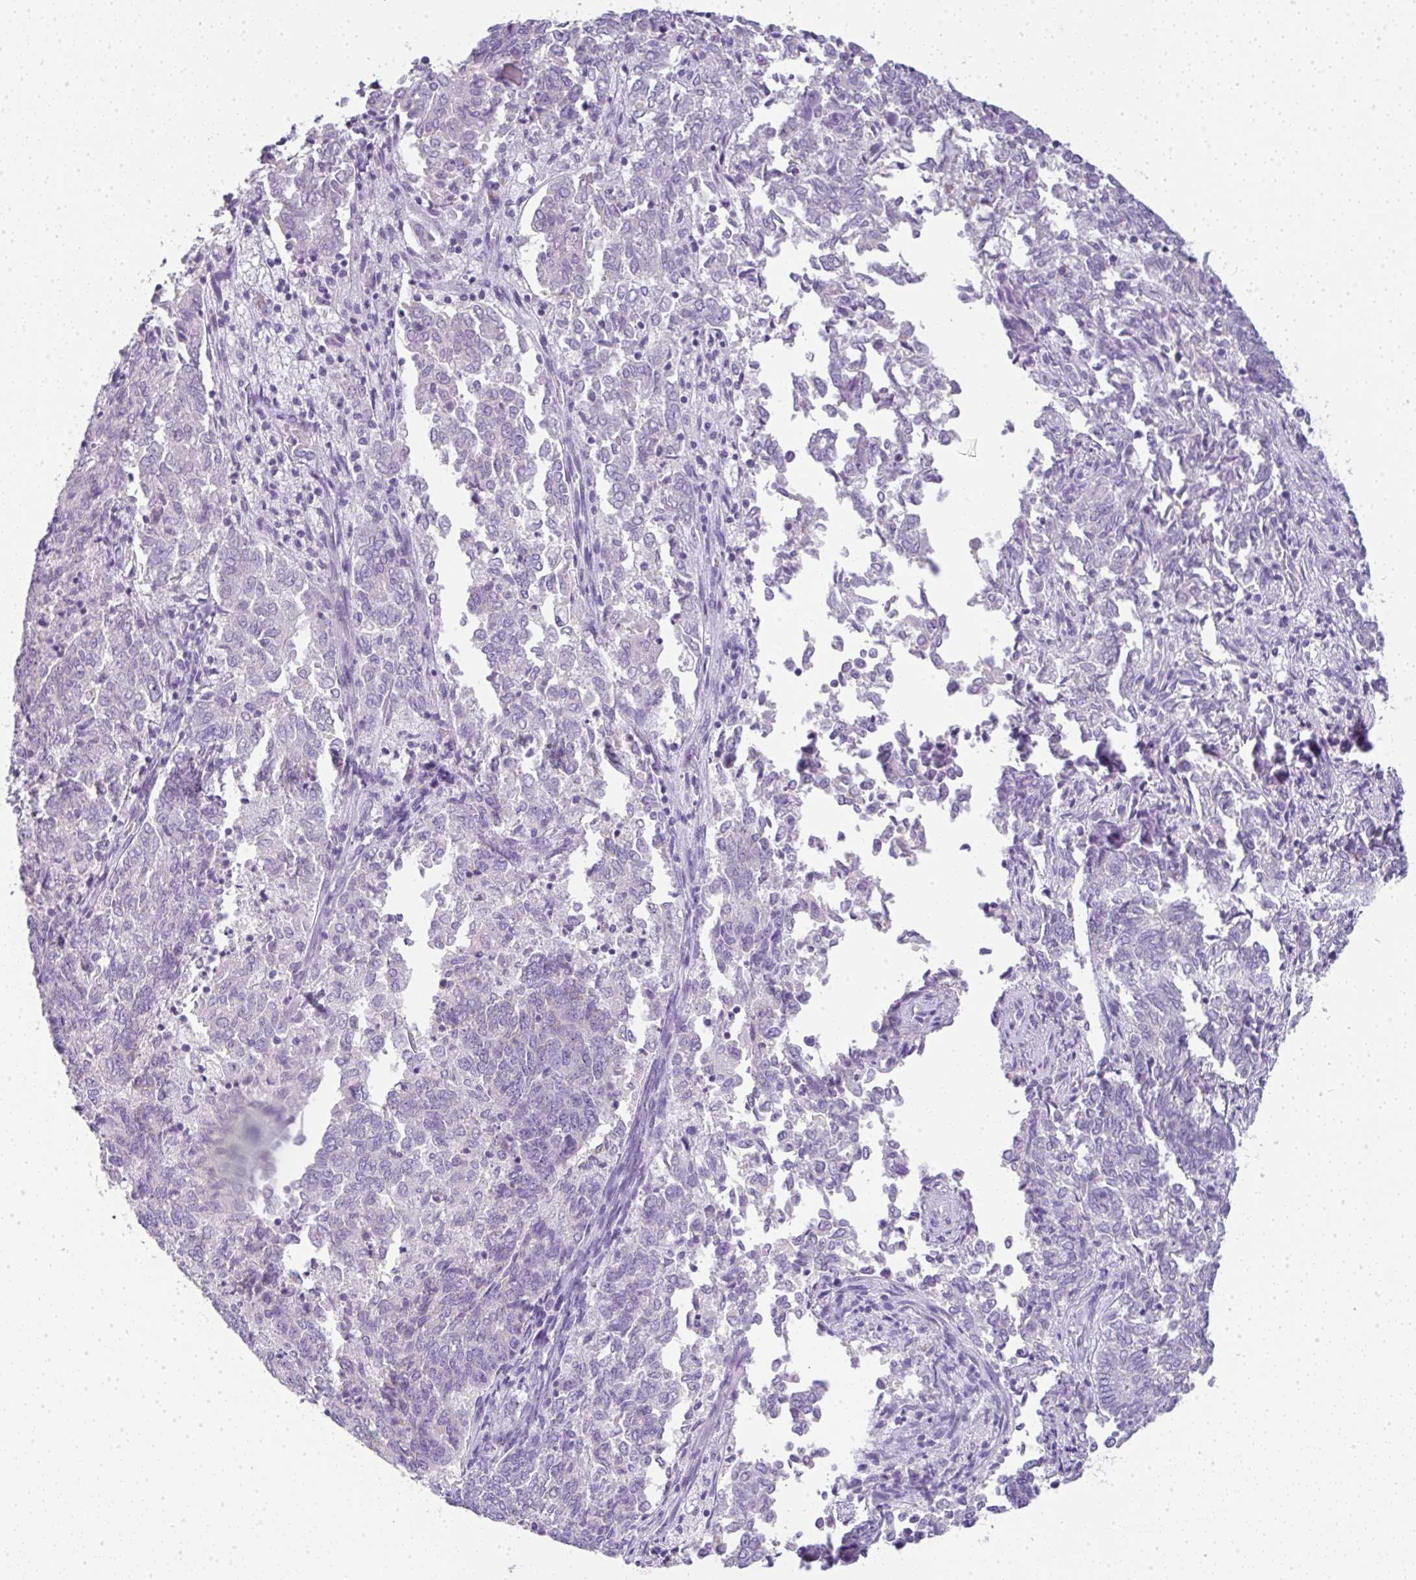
{"staining": {"intensity": "negative", "quantity": "none", "location": "none"}, "tissue": "endometrial cancer", "cell_type": "Tumor cells", "image_type": "cancer", "snomed": [{"axis": "morphology", "description": "Adenocarcinoma, NOS"}, {"axis": "topography", "description": "Endometrium"}], "caption": "The immunohistochemistry (IHC) micrograph has no significant staining in tumor cells of endometrial cancer tissue.", "gene": "LPAR4", "patient": {"sex": "female", "age": 80}}